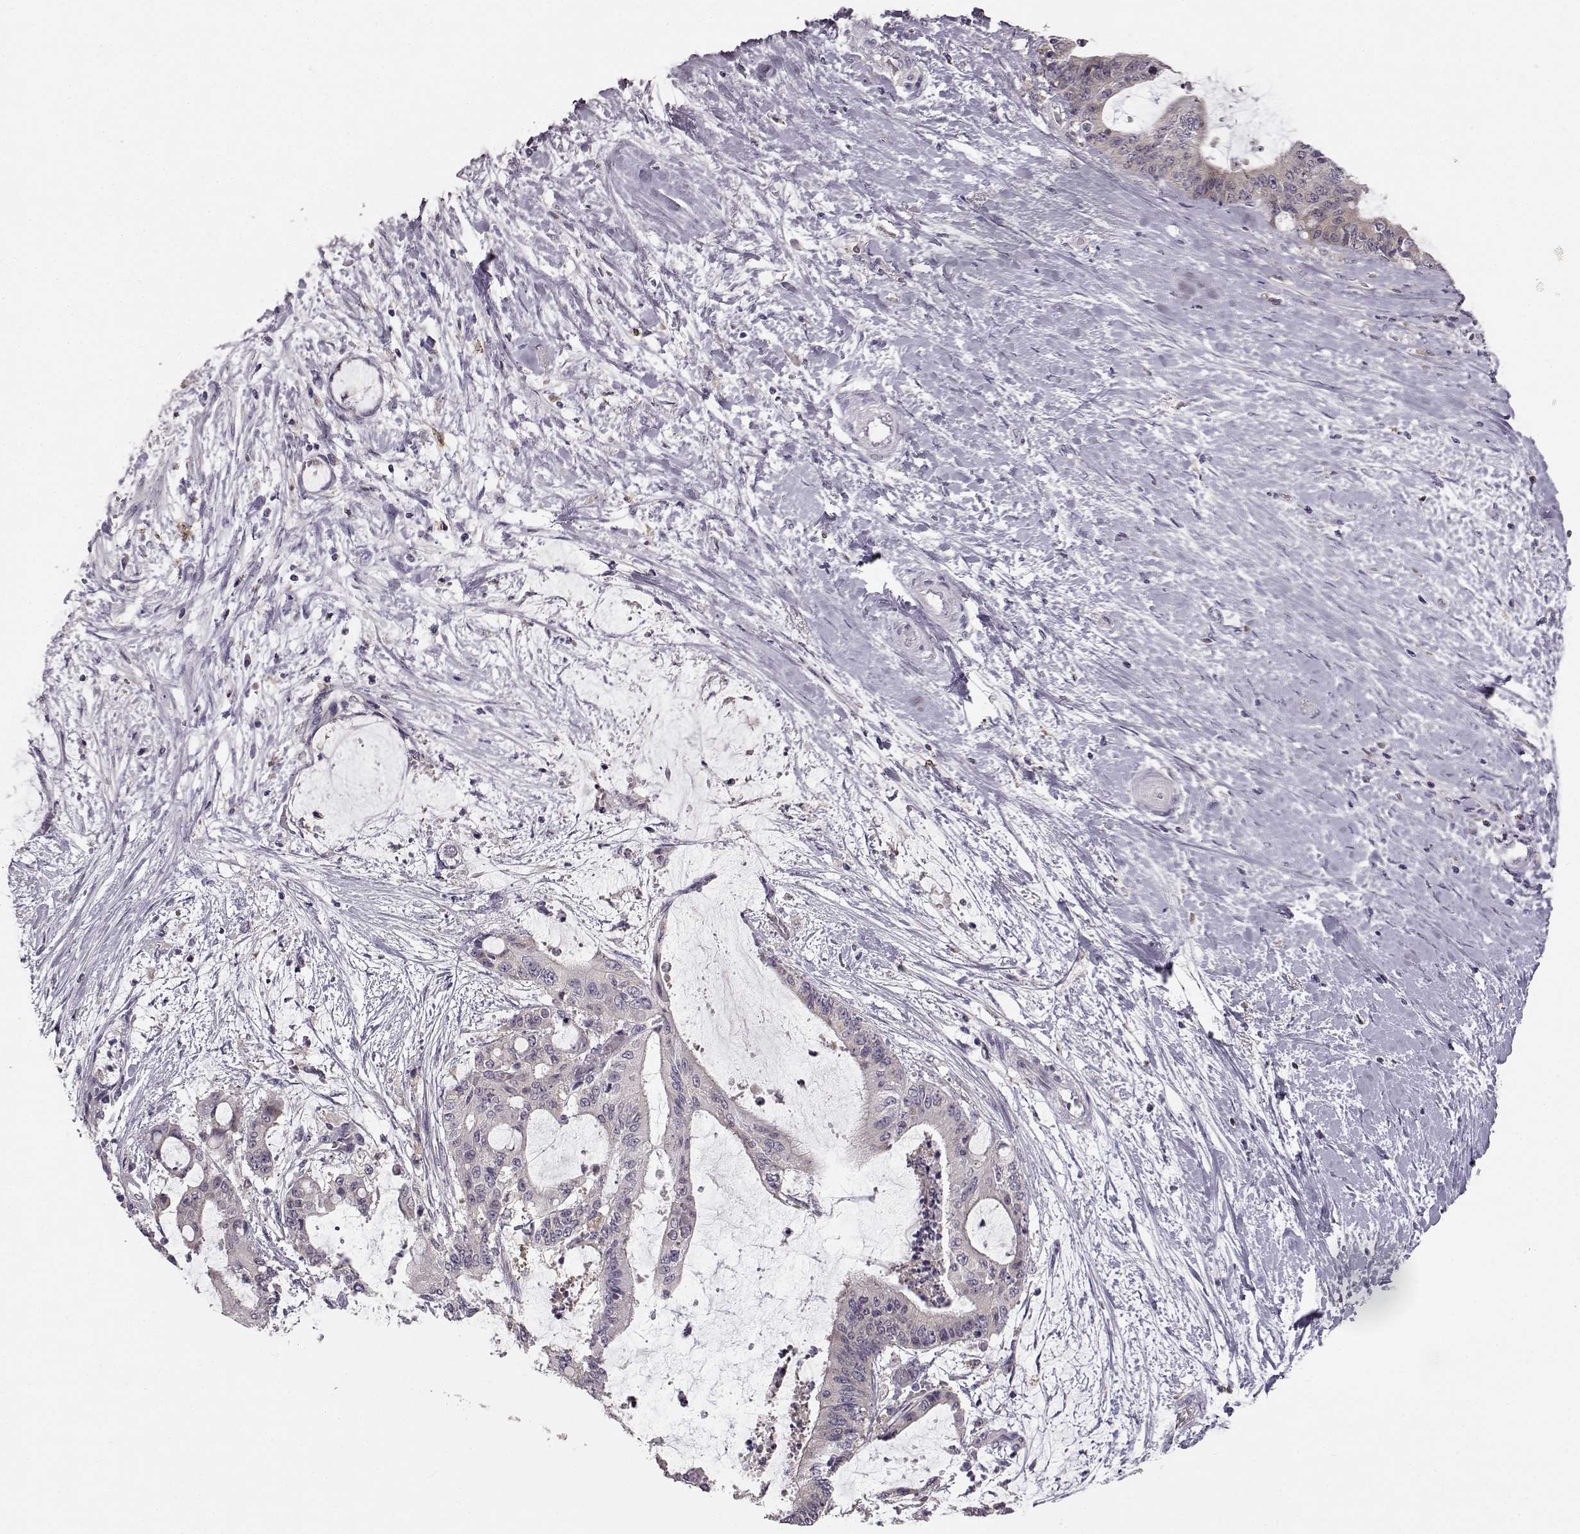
{"staining": {"intensity": "negative", "quantity": "none", "location": "none"}, "tissue": "liver cancer", "cell_type": "Tumor cells", "image_type": "cancer", "snomed": [{"axis": "morphology", "description": "Cholangiocarcinoma"}, {"axis": "topography", "description": "Liver"}], "caption": "An image of cholangiocarcinoma (liver) stained for a protein displays no brown staining in tumor cells.", "gene": "SPAG17", "patient": {"sex": "female", "age": 73}}